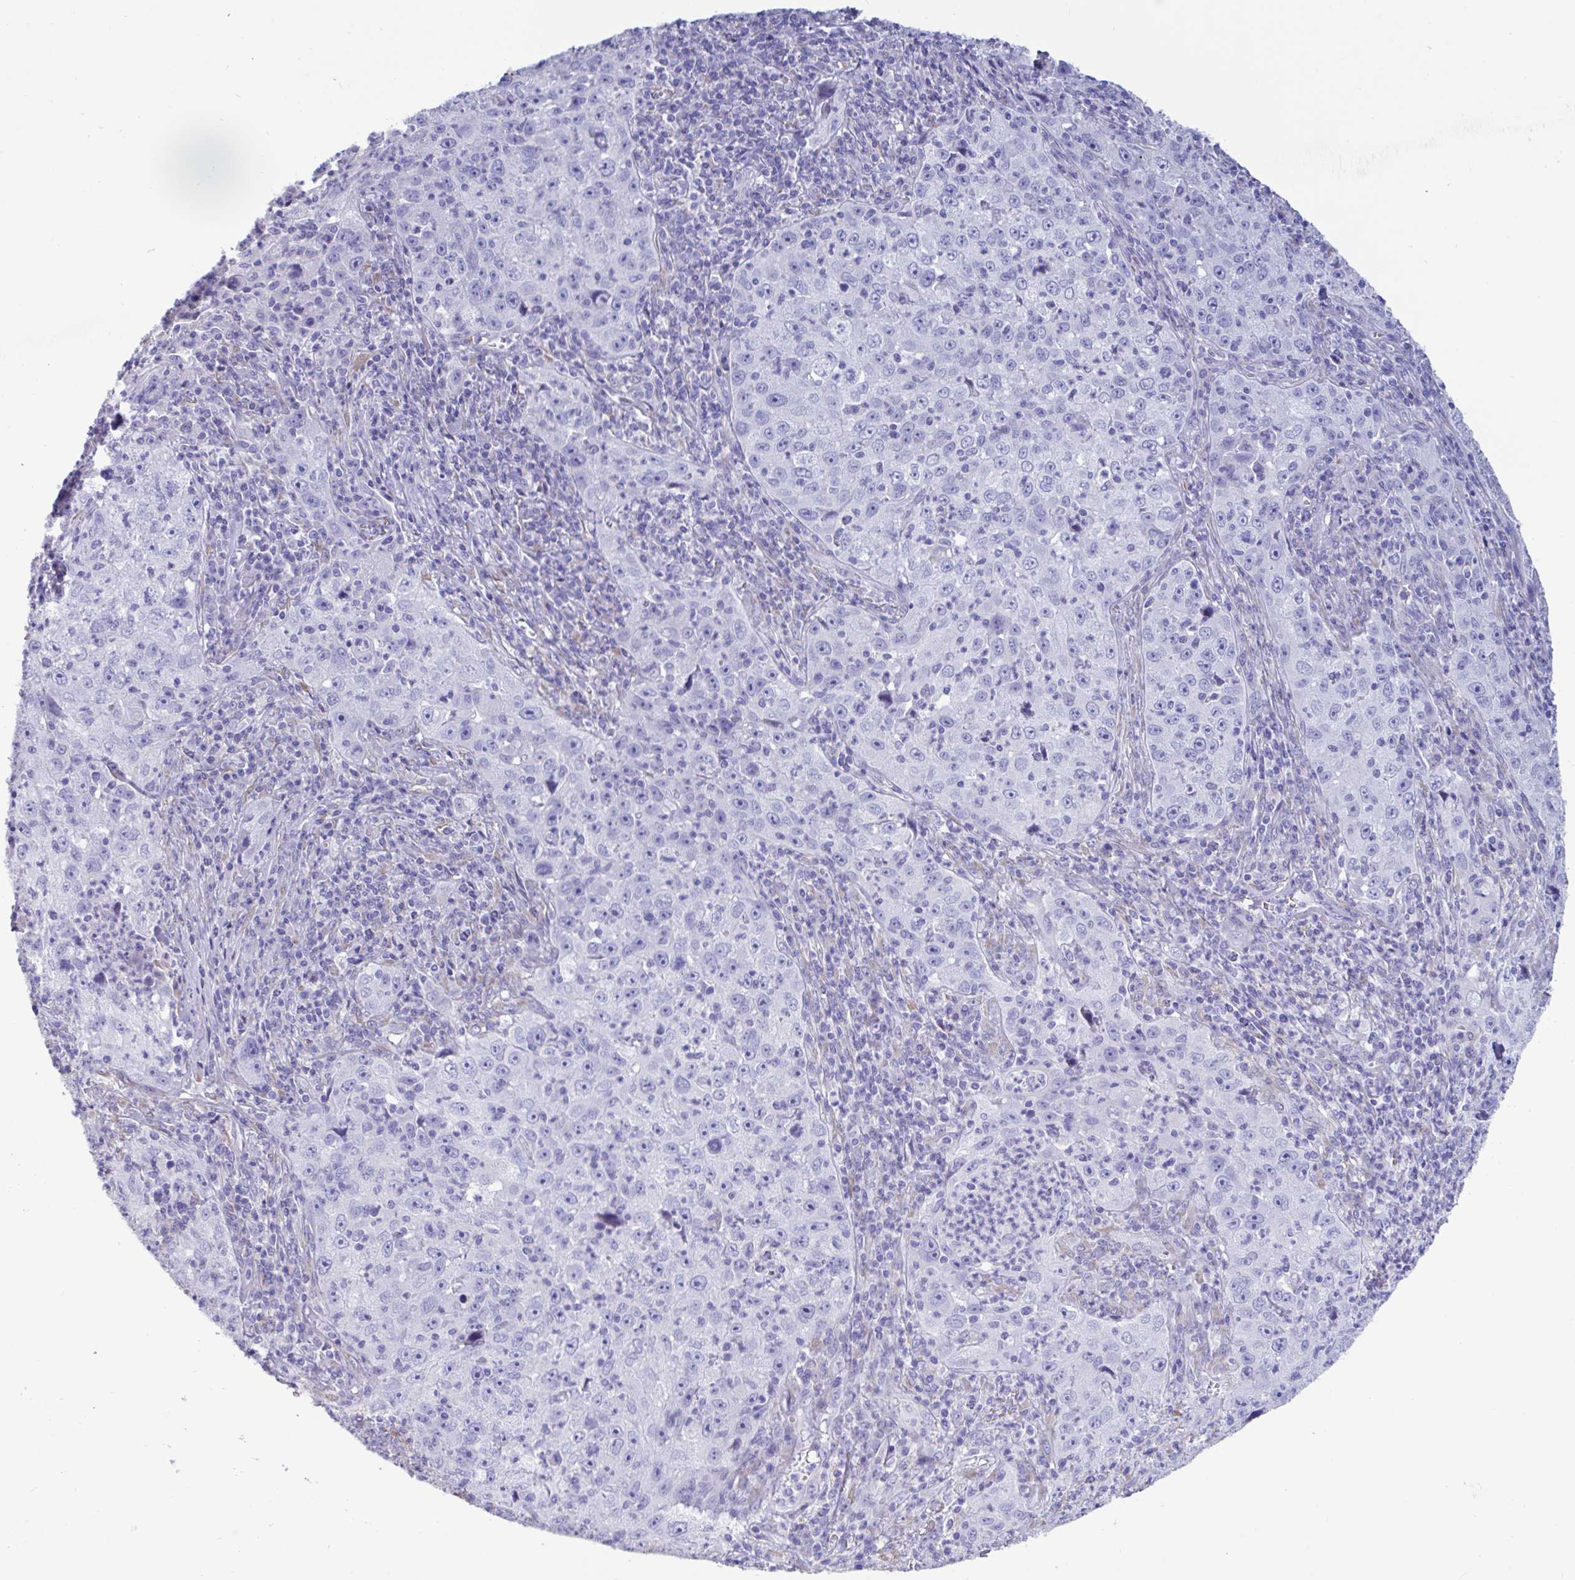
{"staining": {"intensity": "negative", "quantity": "none", "location": "none"}, "tissue": "lung cancer", "cell_type": "Tumor cells", "image_type": "cancer", "snomed": [{"axis": "morphology", "description": "Squamous cell carcinoma, NOS"}, {"axis": "topography", "description": "Lung"}], "caption": "Lung cancer (squamous cell carcinoma) stained for a protein using immunohistochemistry (IHC) shows no staining tumor cells.", "gene": "TNNC1", "patient": {"sex": "male", "age": 71}}